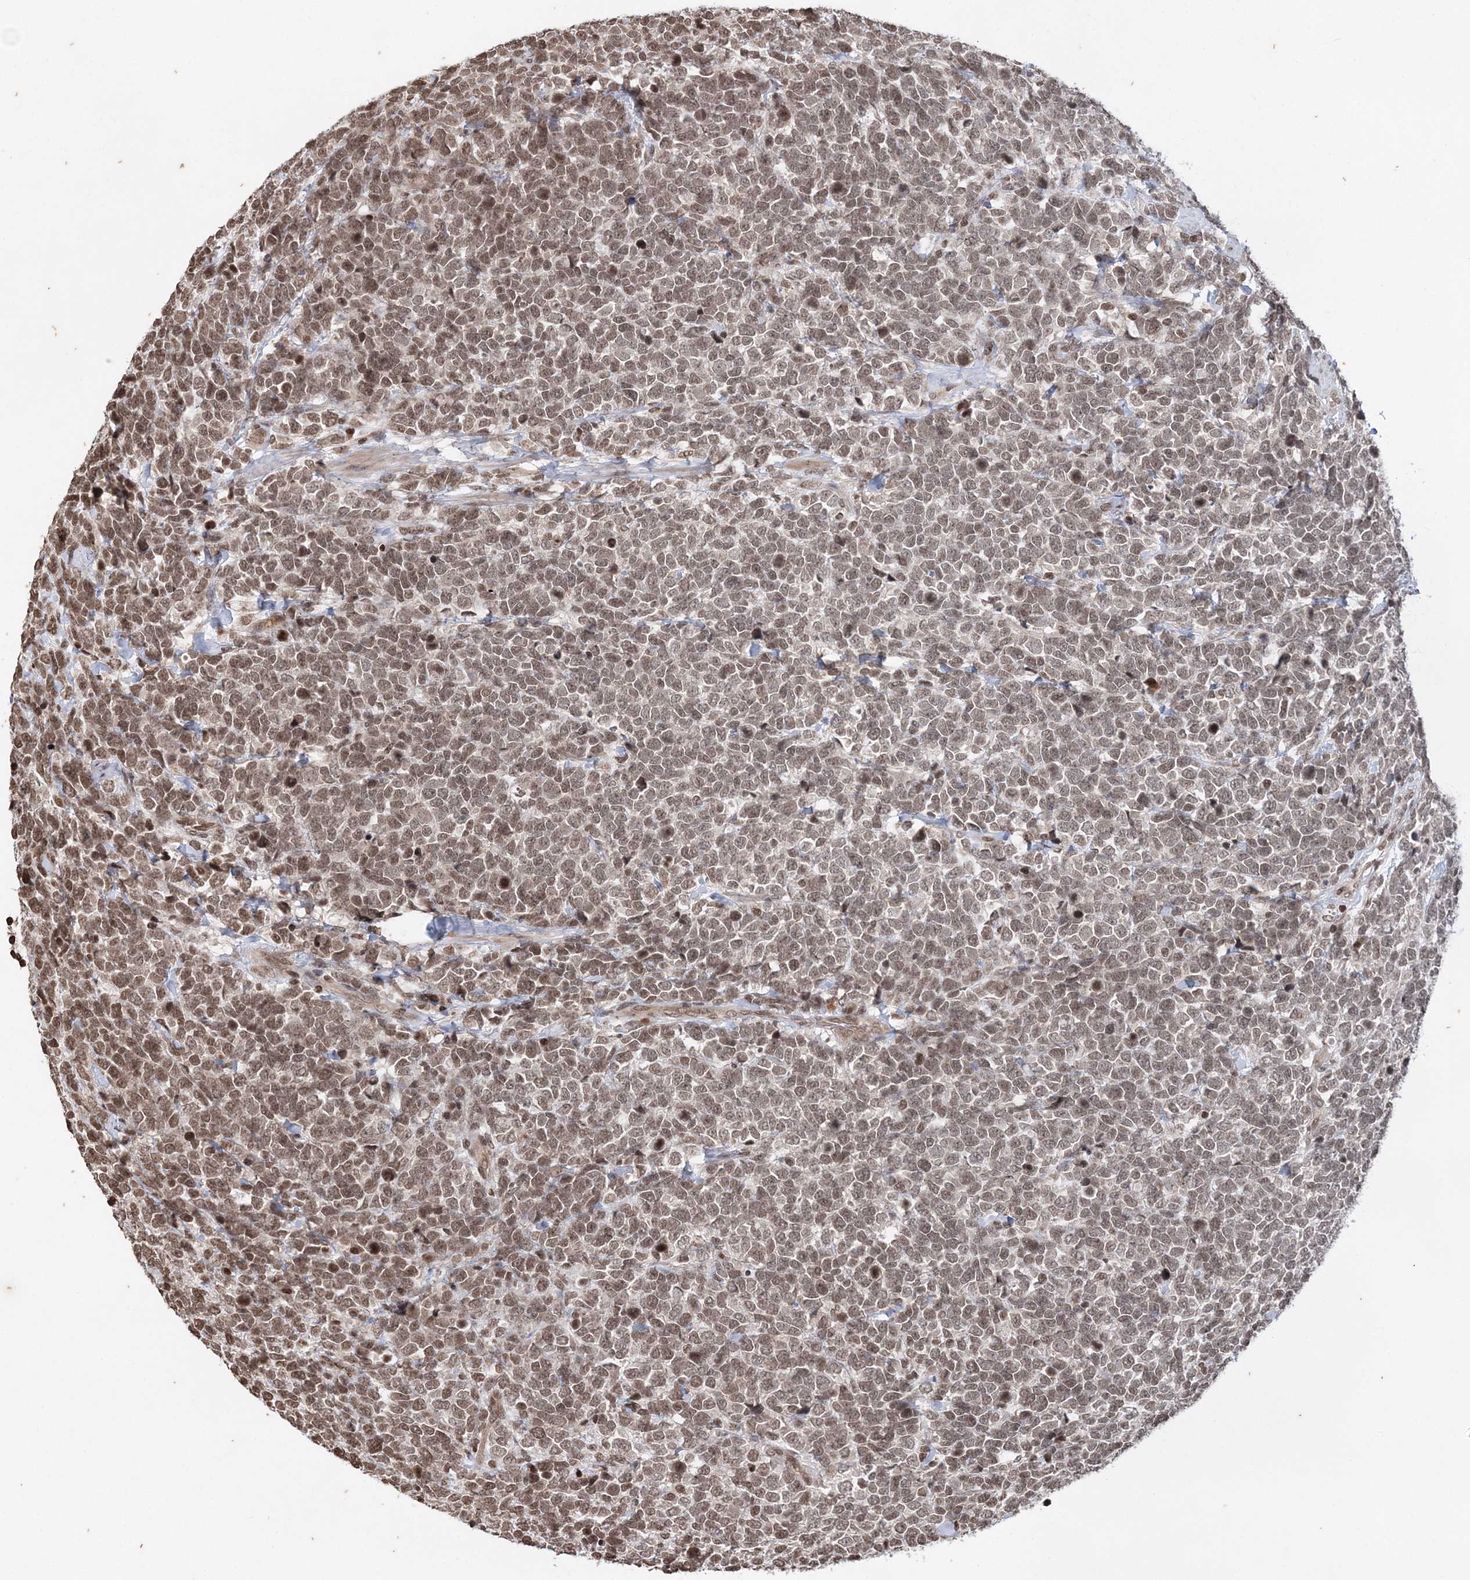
{"staining": {"intensity": "weak", "quantity": ">75%", "location": "nuclear"}, "tissue": "urothelial cancer", "cell_type": "Tumor cells", "image_type": "cancer", "snomed": [{"axis": "morphology", "description": "Urothelial carcinoma, High grade"}, {"axis": "topography", "description": "Urinary bladder"}], "caption": "Immunohistochemical staining of urothelial cancer demonstrates low levels of weak nuclear protein positivity in approximately >75% of tumor cells. (brown staining indicates protein expression, while blue staining denotes nuclei).", "gene": "NEDD9", "patient": {"sex": "female", "age": 82}}